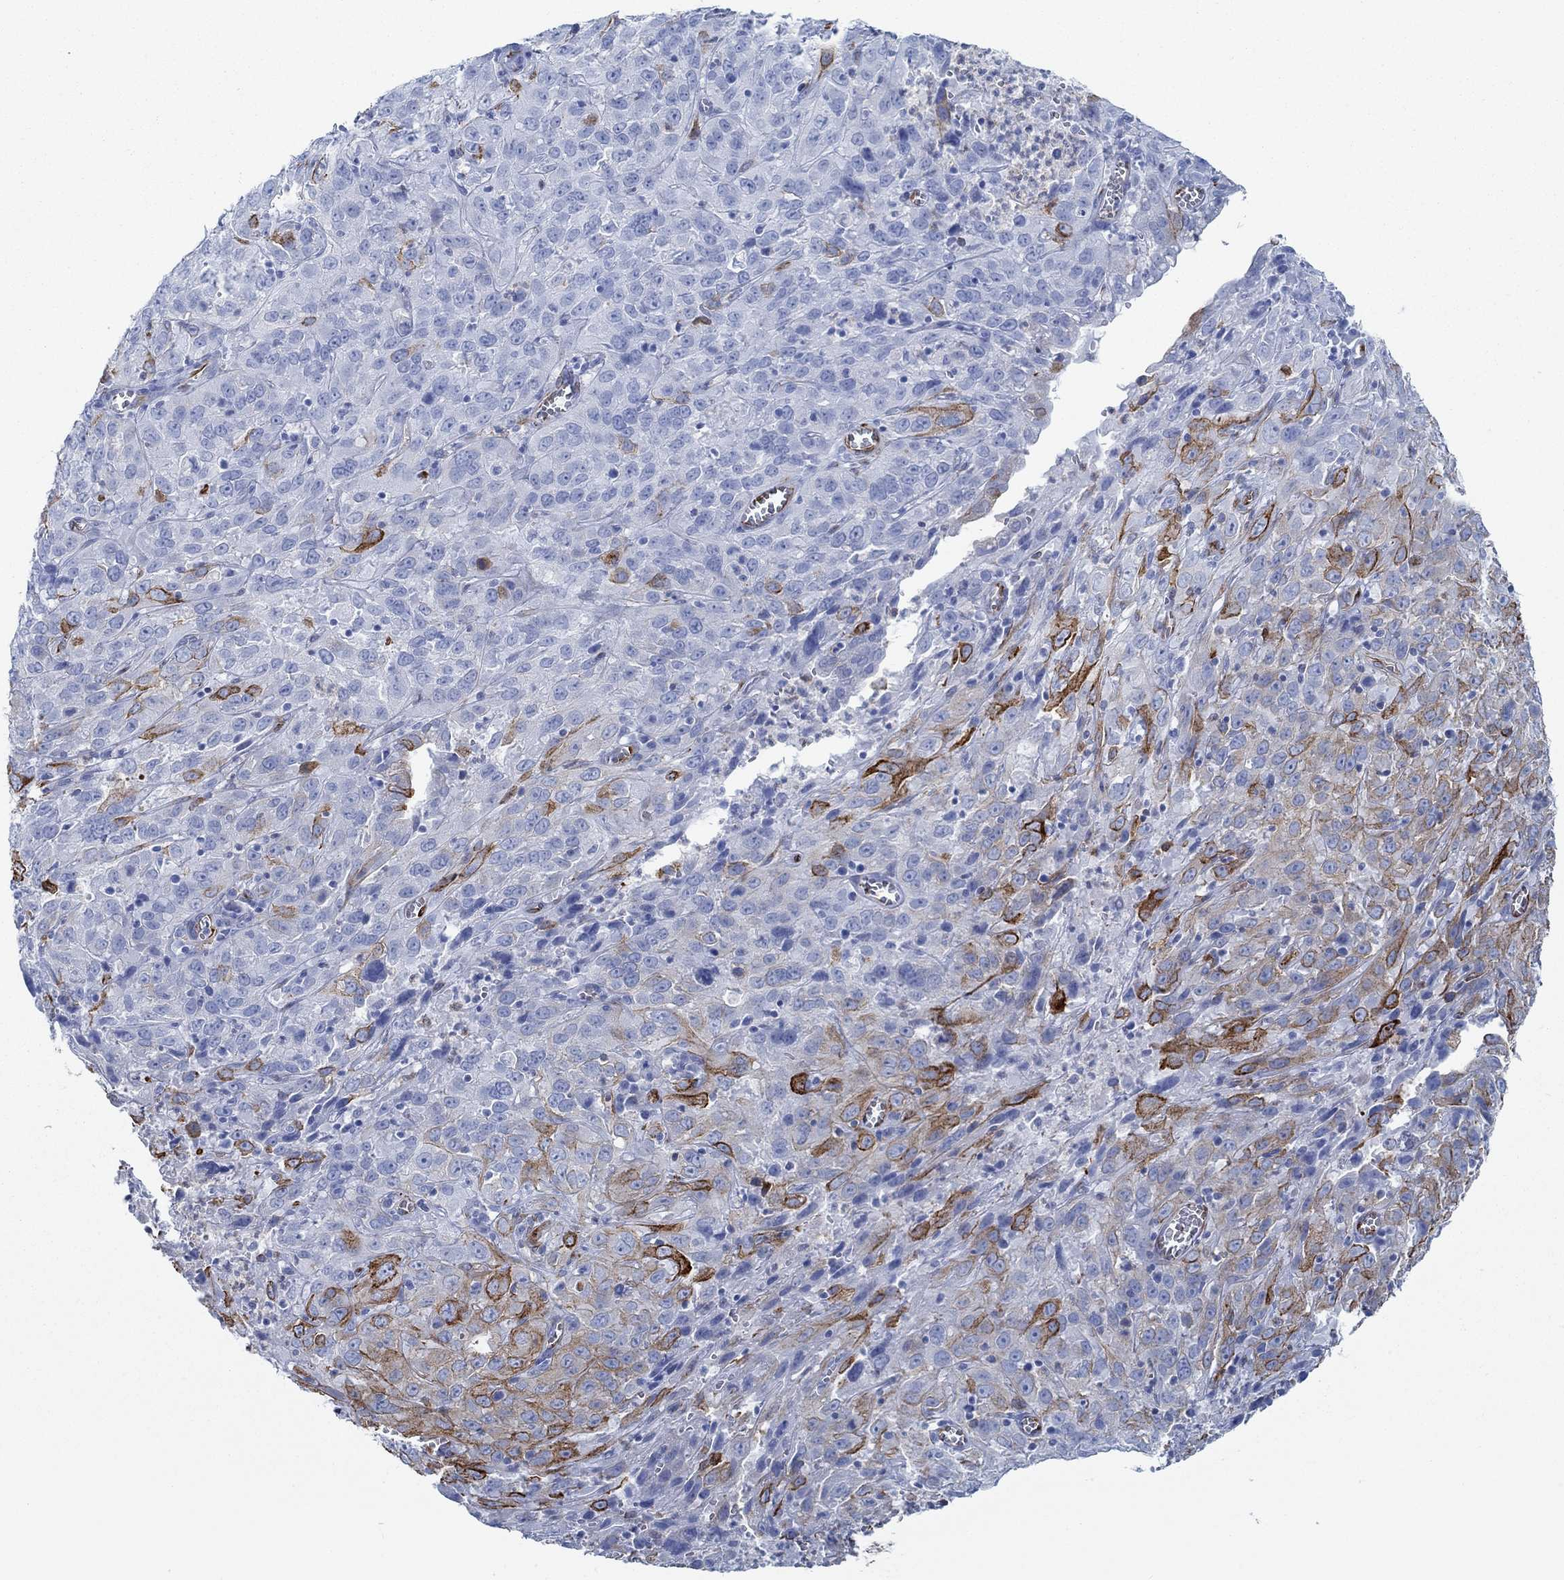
{"staining": {"intensity": "strong", "quantity": "<25%", "location": "cytoplasmic/membranous"}, "tissue": "cervical cancer", "cell_type": "Tumor cells", "image_type": "cancer", "snomed": [{"axis": "morphology", "description": "Squamous cell carcinoma, NOS"}, {"axis": "topography", "description": "Cervix"}], "caption": "A medium amount of strong cytoplasmic/membranous staining is appreciated in approximately <25% of tumor cells in cervical cancer tissue. The protein of interest is stained brown, and the nuclei are stained in blue (DAB (3,3'-diaminobenzidine) IHC with brightfield microscopy, high magnification).", "gene": "STC2", "patient": {"sex": "female", "age": 32}}